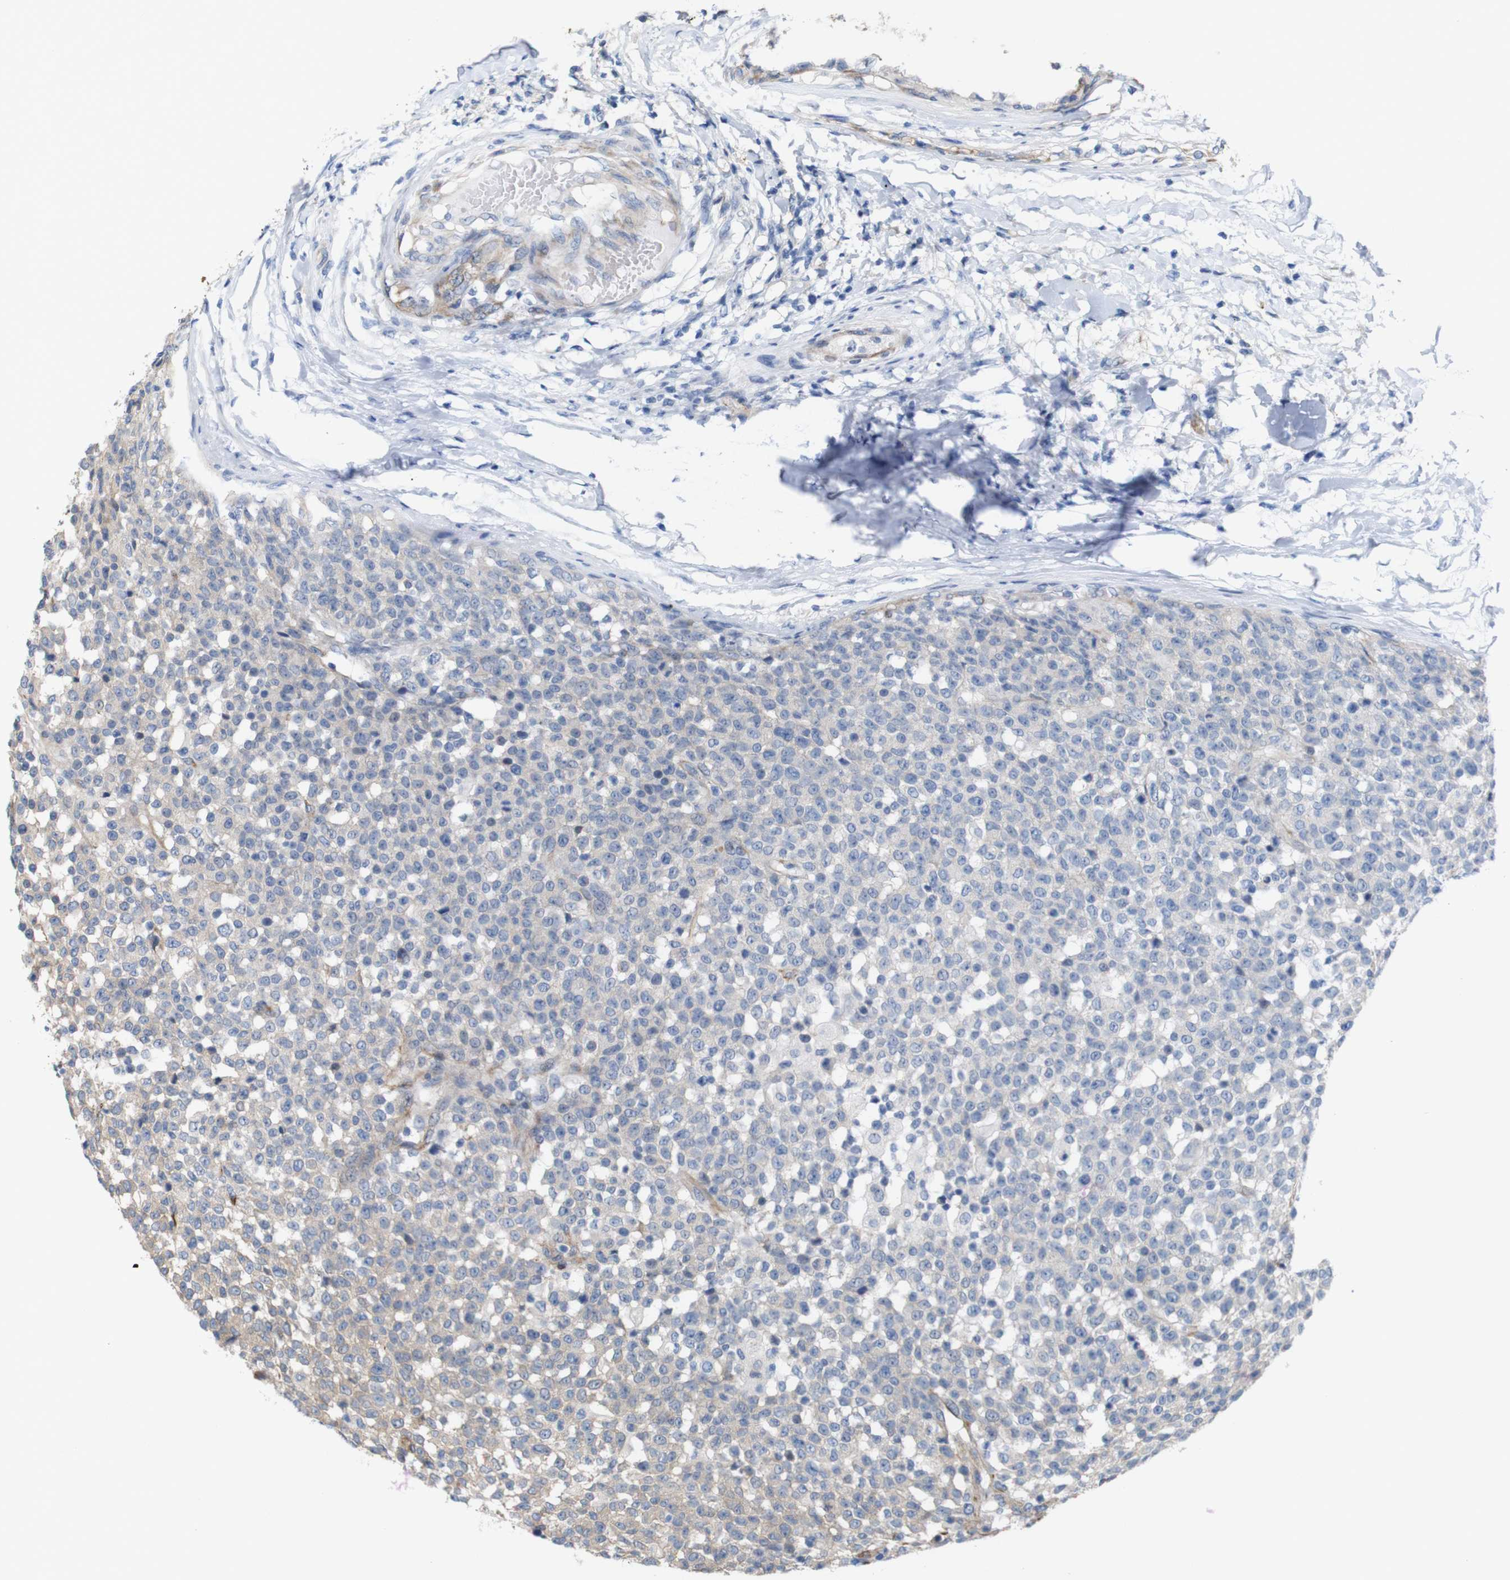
{"staining": {"intensity": "weak", "quantity": "<25%", "location": "cytoplasmic/membranous"}, "tissue": "testis cancer", "cell_type": "Tumor cells", "image_type": "cancer", "snomed": [{"axis": "morphology", "description": "Seminoma, NOS"}, {"axis": "topography", "description": "Testis"}], "caption": "This is an immunohistochemistry (IHC) image of human testis seminoma. There is no staining in tumor cells.", "gene": "JPH1", "patient": {"sex": "male", "age": 59}}